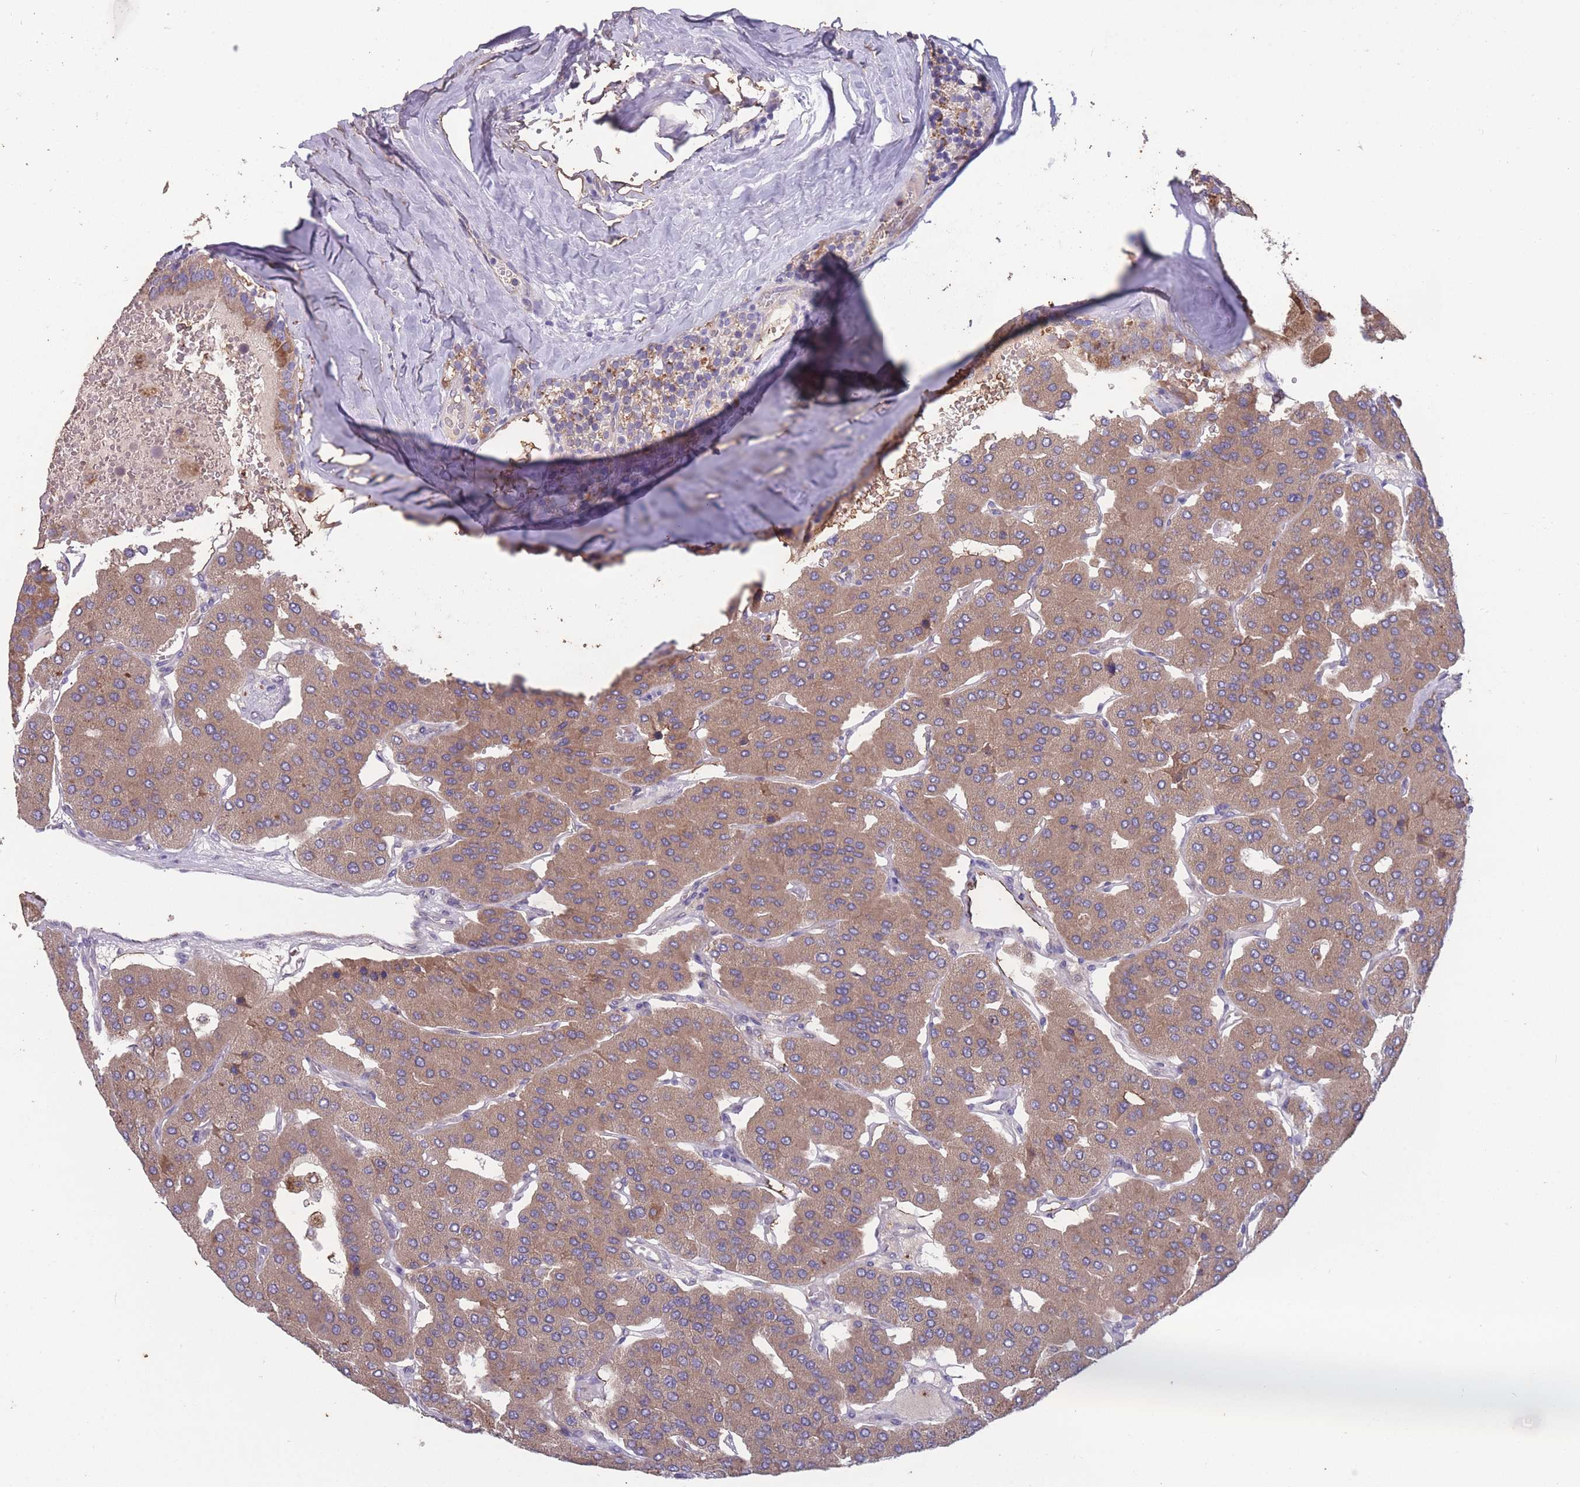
{"staining": {"intensity": "moderate", "quantity": ">75%", "location": "cytoplasmic/membranous"}, "tissue": "parathyroid gland", "cell_type": "Glandular cells", "image_type": "normal", "snomed": [{"axis": "morphology", "description": "Normal tissue, NOS"}, {"axis": "morphology", "description": "Adenoma, NOS"}, {"axis": "topography", "description": "Parathyroid gland"}], "caption": "Glandular cells exhibit medium levels of moderate cytoplasmic/membranous positivity in approximately >75% of cells in unremarkable parathyroid gland. (brown staining indicates protein expression, while blue staining denotes nuclei).", "gene": "STIM2", "patient": {"sex": "female", "age": 86}}